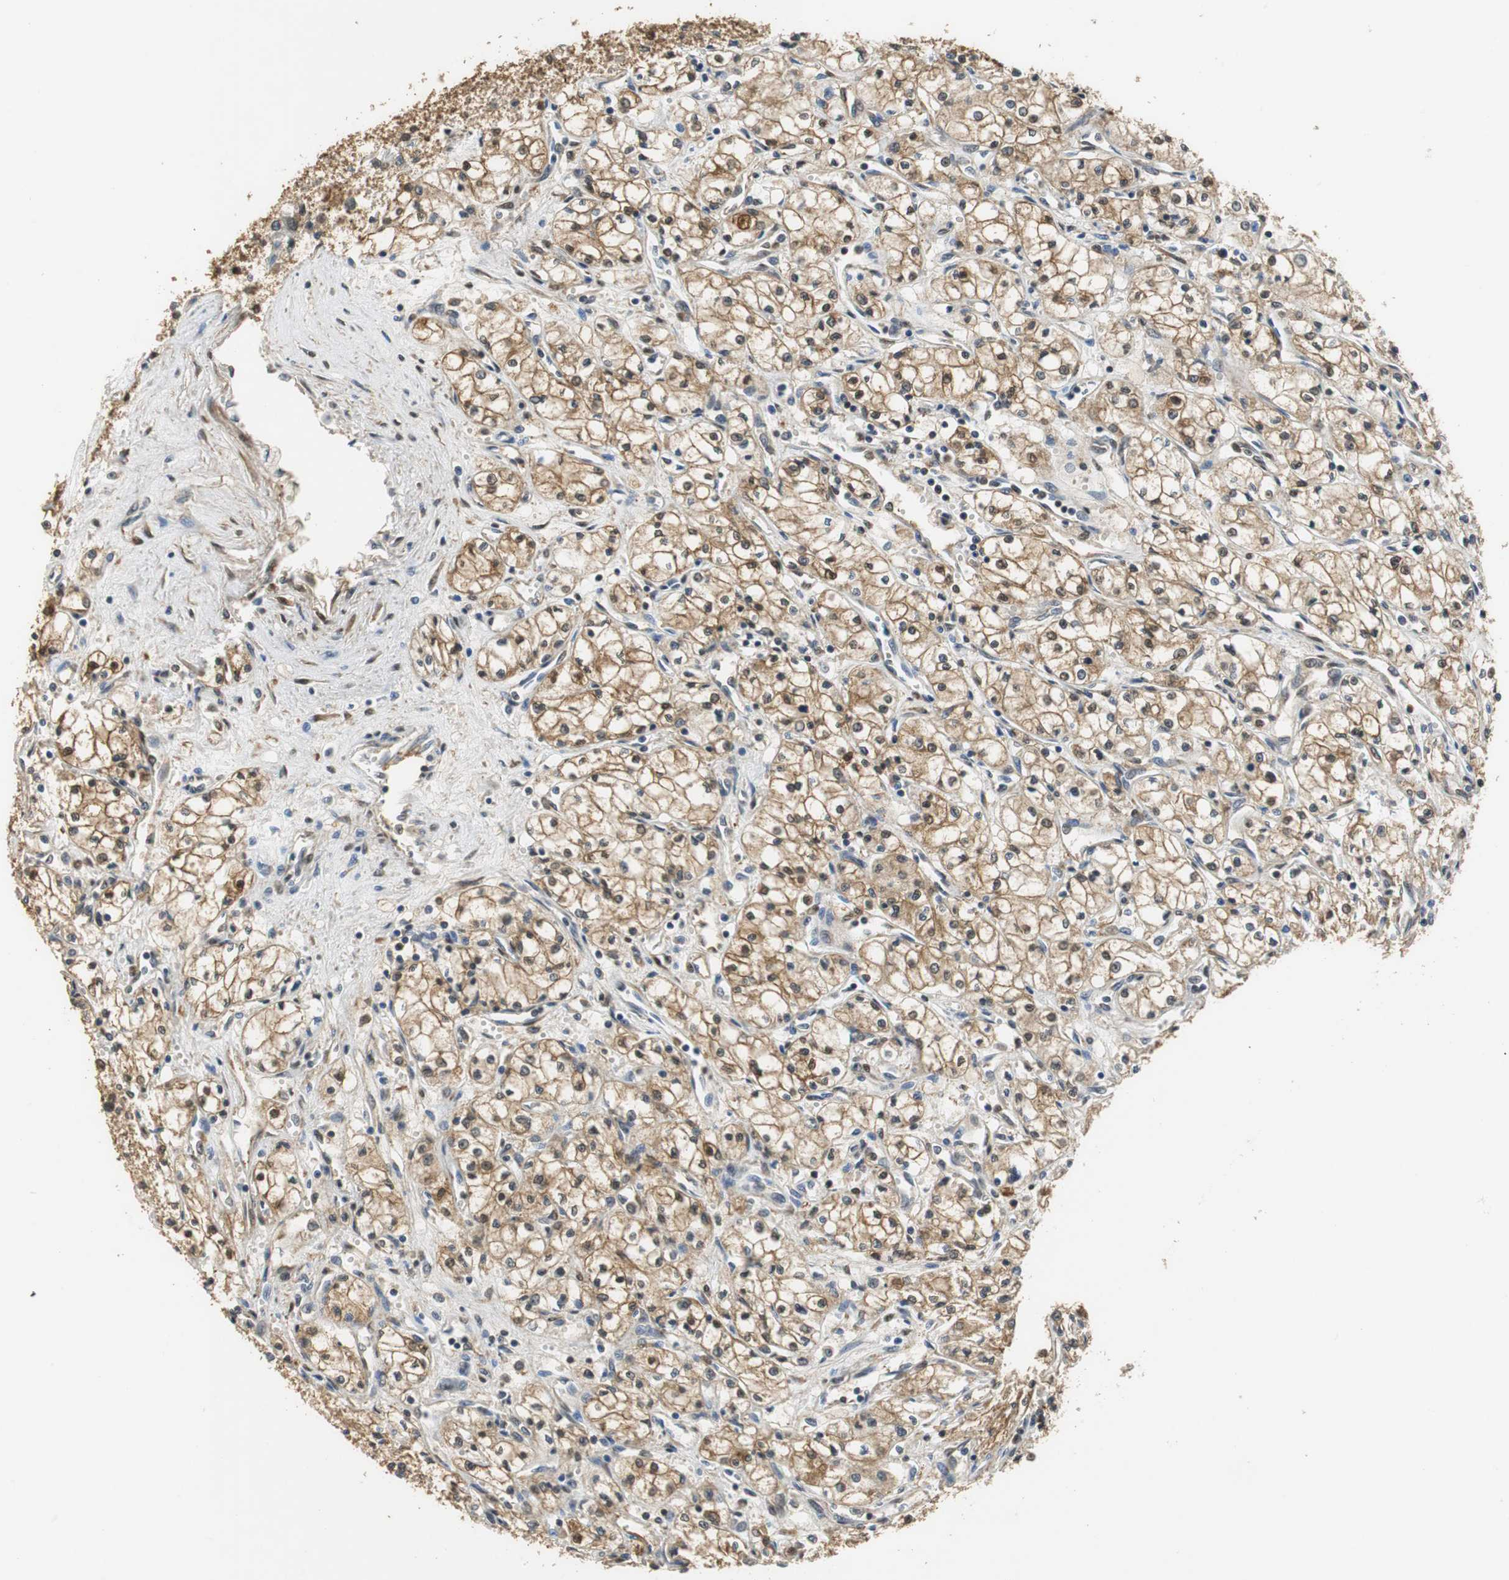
{"staining": {"intensity": "moderate", "quantity": ">75%", "location": "cytoplasmic/membranous,nuclear"}, "tissue": "renal cancer", "cell_type": "Tumor cells", "image_type": "cancer", "snomed": [{"axis": "morphology", "description": "Normal tissue, NOS"}, {"axis": "morphology", "description": "Adenocarcinoma, NOS"}, {"axis": "topography", "description": "Kidney"}], "caption": "Brown immunohistochemical staining in renal adenocarcinoma demonstrates moderate cytoplasmic/membranous and nuclear expression in approximately >75% of tumor cells.", "gene": "UBQLN2", "patient": {"sex": "male", "age": 59}}